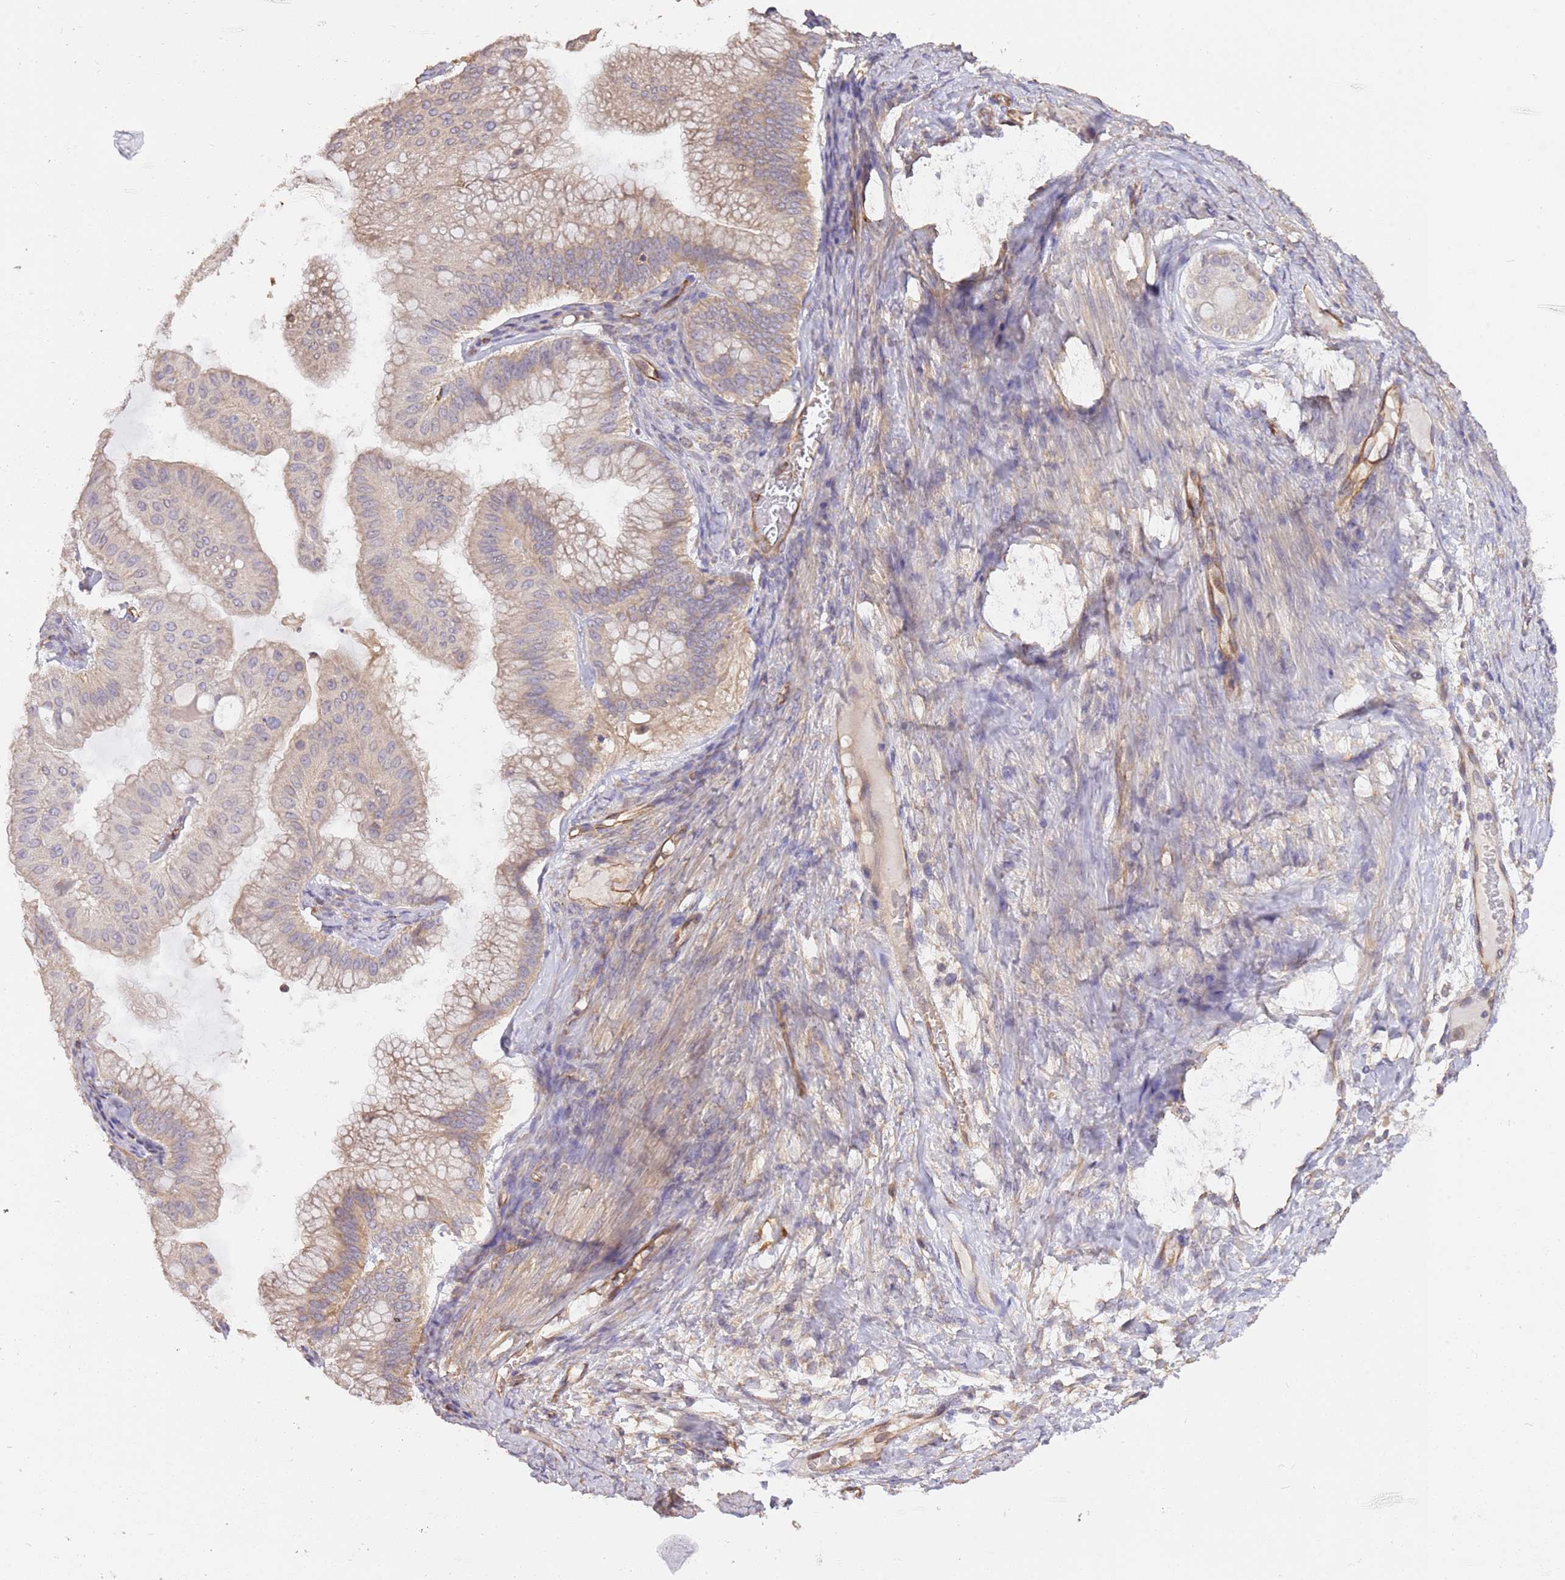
{"staining": {"intensity": "weak", "quantity": "25%-75%", "location": "cytoplasmic/membranous"}, "tissue": "ovarian cancer", "cell_type": "Tumor cells", "image_type": "cancer", "snomed": [{"axis": "morphology", "description": "Cystadenocarcinoma, mucinous, NOS"}, {"axis": "topography", "description": "Ovary"}], "caption": "This image shows ovarian mucinous cystadenocarcinoma stained with immunohistochemistry (IHC) to label a protein in brown. The cytoplasmic/membranous of tumor cells show weak positivity for the protein. Nuclei are counter-stained blue.", "gene": "DOCK9", "patient": {"sex": "female", "age": 61}}